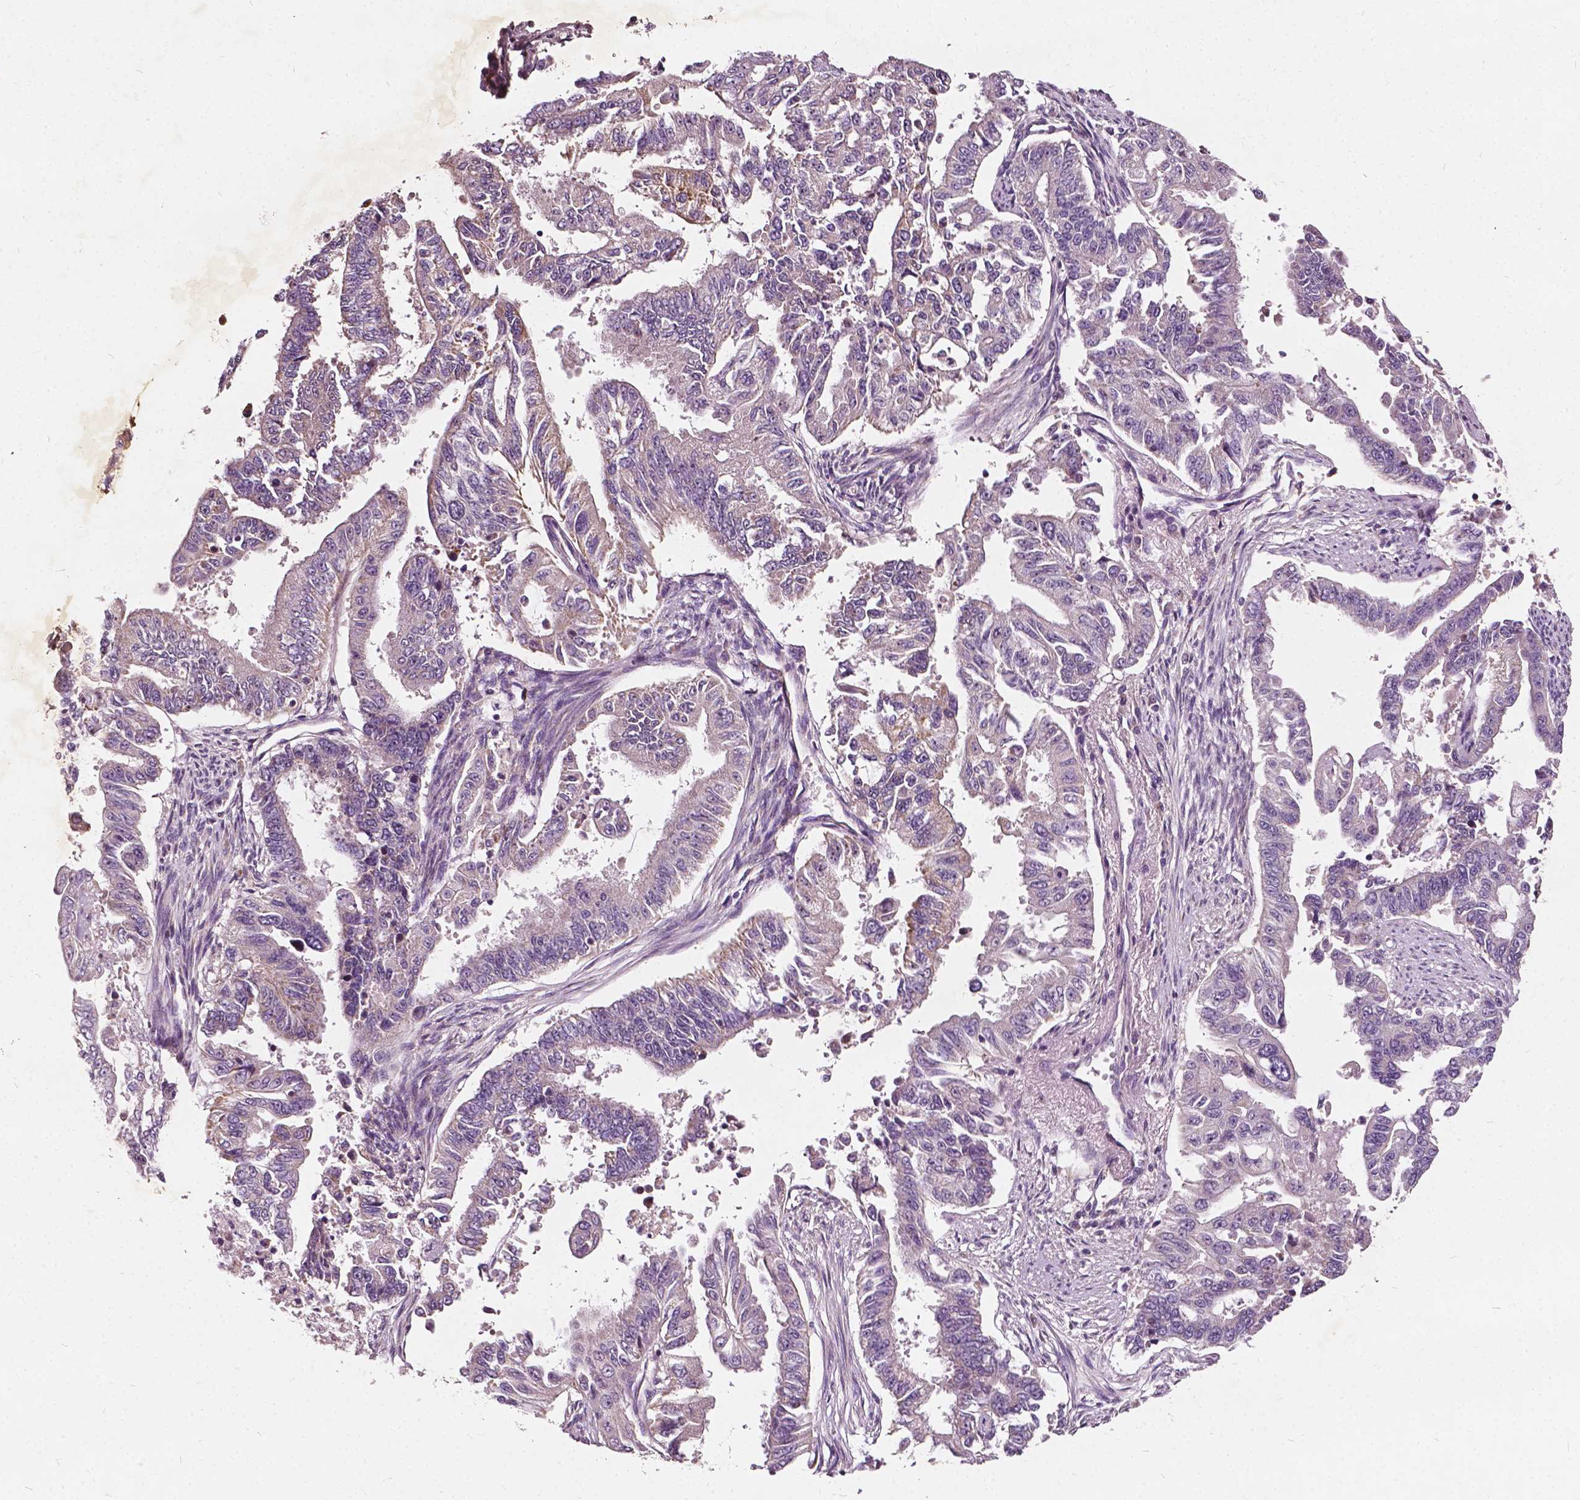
{"staining": {"intensity": "negative", "quantity": "none", "location": "none"}, "tissue": "endometrial cancer", "cell_type": "Tumor cells", "image_type": "cancer", "snomed": [{"axis": "morphology", "description": "Adenocarcinoma, NOS"}, {"axis": "topography", "description": "Uterus"}], "caption": "This is a histopathology image of IHC staining of endometrial cancer, which shows no expression in tumor cells.", "gene": "ODF3L2", "patient": {"sex": "female", "age": 59}}